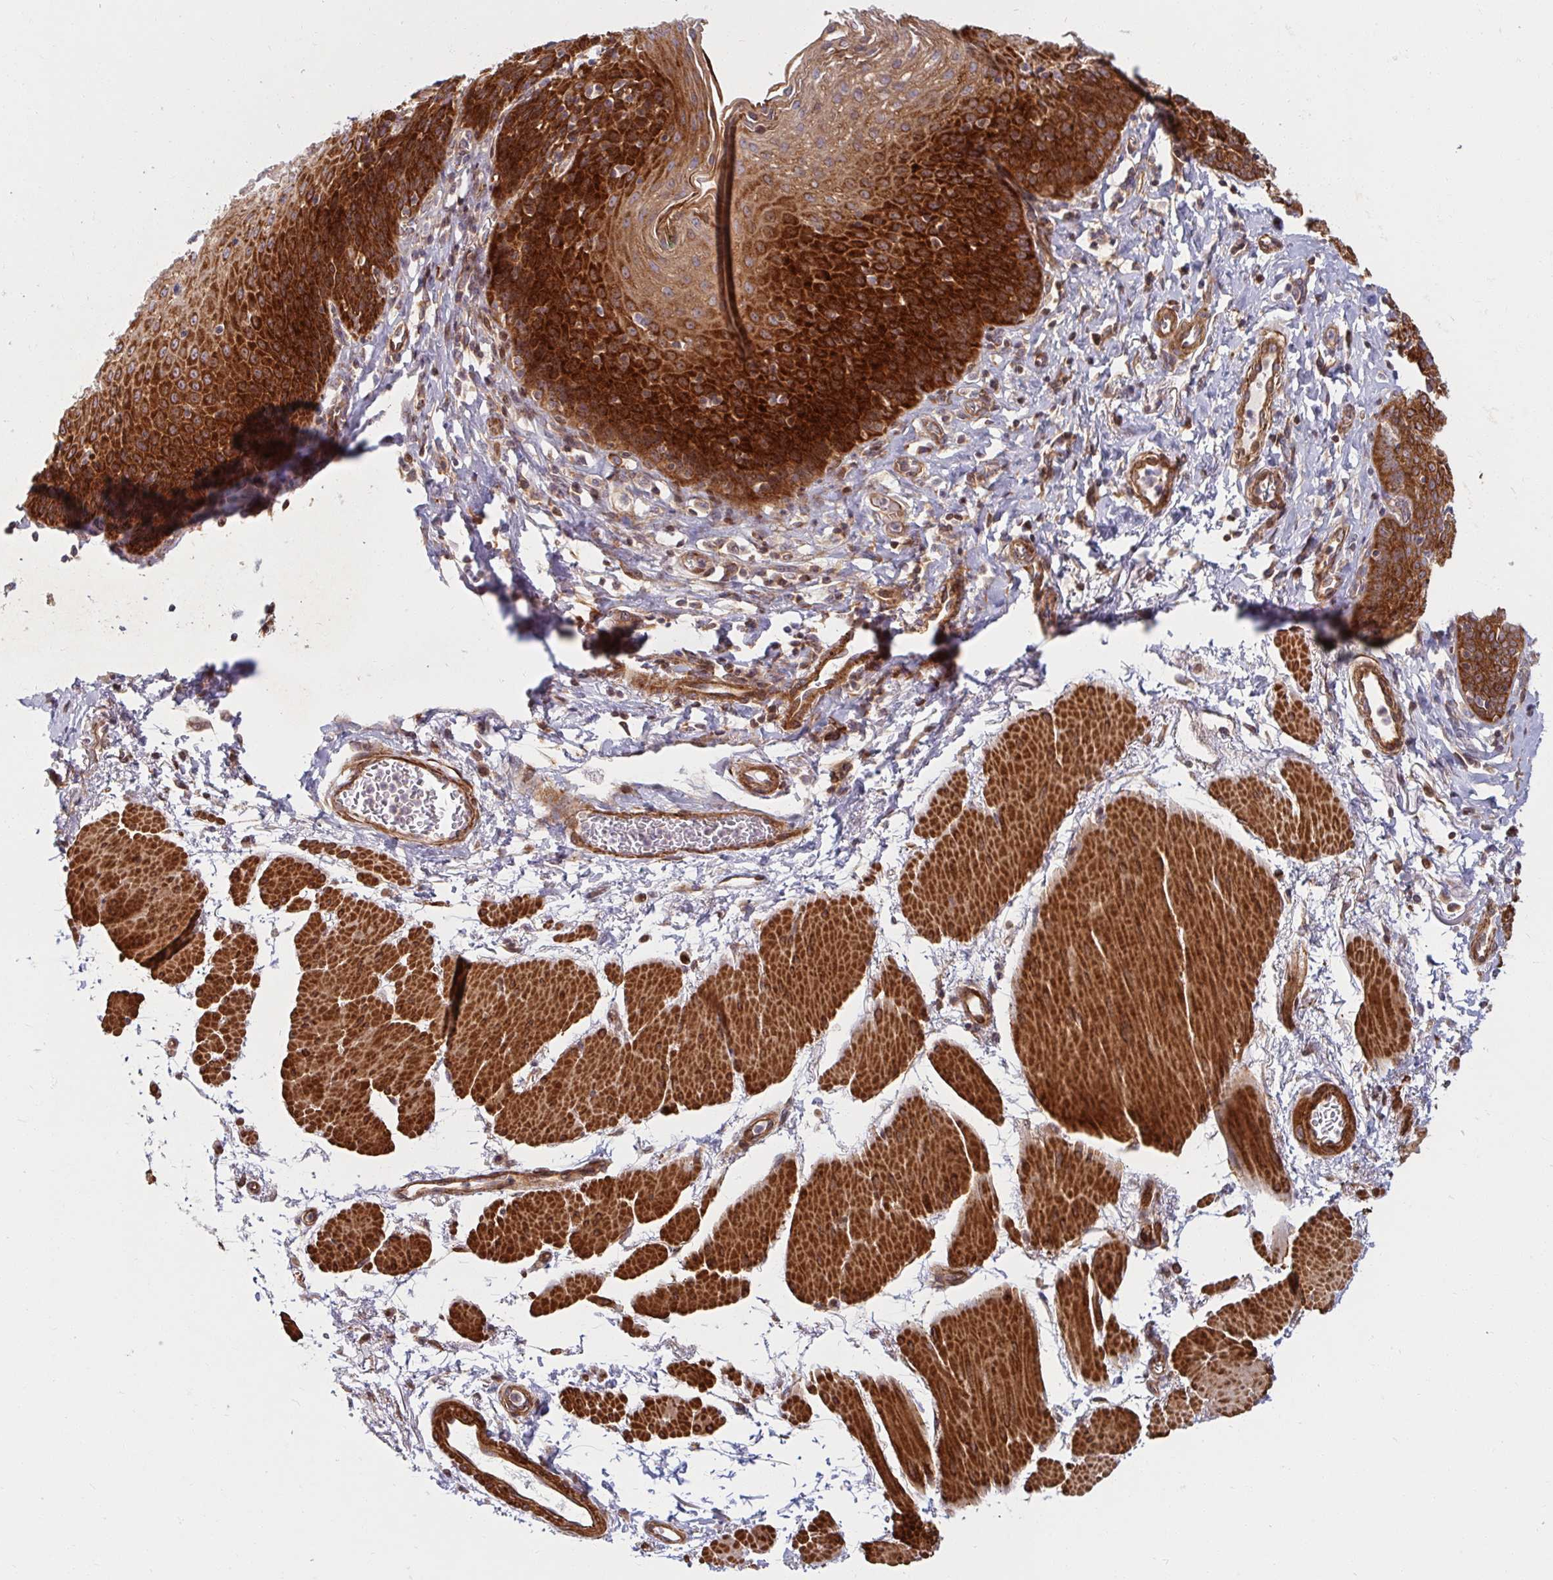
{"staining": {"intensity": "strong", "quantity": "25%-75%", "location": "cytoplasmic/membranous"}, "tissue": "esophagus", "cell_type": "Squamous epithelial cells", "image_type": "normal", "snomed": [{"axis": "morphology", "description": "Normal tissue, NOS"}, {"axis": "topography", "description": "Esophagus"}], "caption": "Immunohistochemical staining of benign esophagus shows high levels of strong cytoplasmic/membranous staining in approximately 25%-75% of squamous epithelial cells.", "gene": "BTF3", "patient": {"sex": "female", "age": 81}}